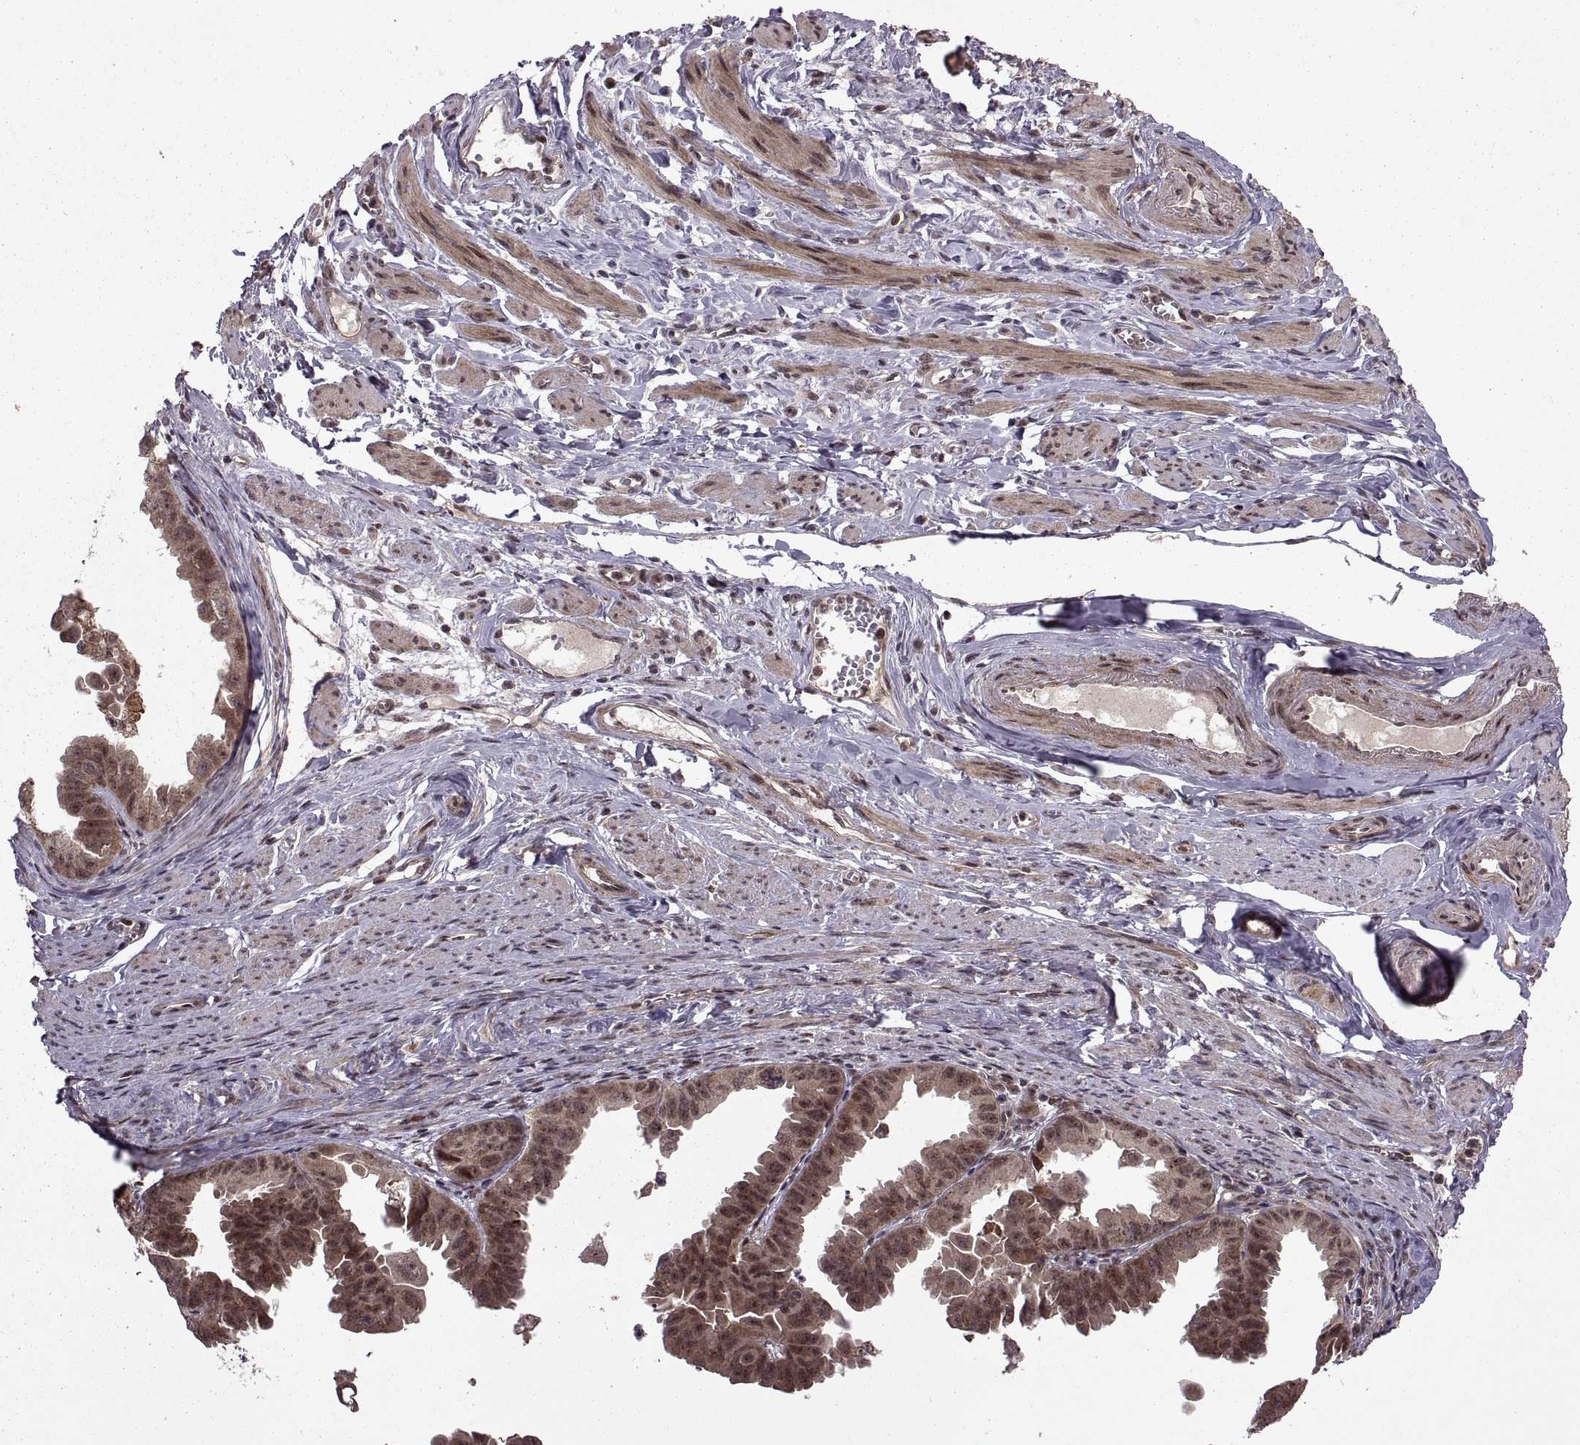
{"staining": {"intensity": "weak", "quantity": ">75%", "location": "cytoplasmic/membranous,nuclear"}, "tissue": "ovarian cancer", "cell_type": "Tumor cells", "image_type": "cancer", "snomed": [{"axis": "morphology", "description": "Carcinoma, endometroid"}, {"axis": "topography", "description": "Ovary"}], "caption": "High-power microscopy captured an immunohistochemistry (IHC) photomicrograph of ovarian endometroid carcinoma, revealing weak cytoplasmic/membranous and nuclear positivity in about >75% of tumor cells.", "gene": "PTOV1", "patient": {"sex": "female", "age": 85}}